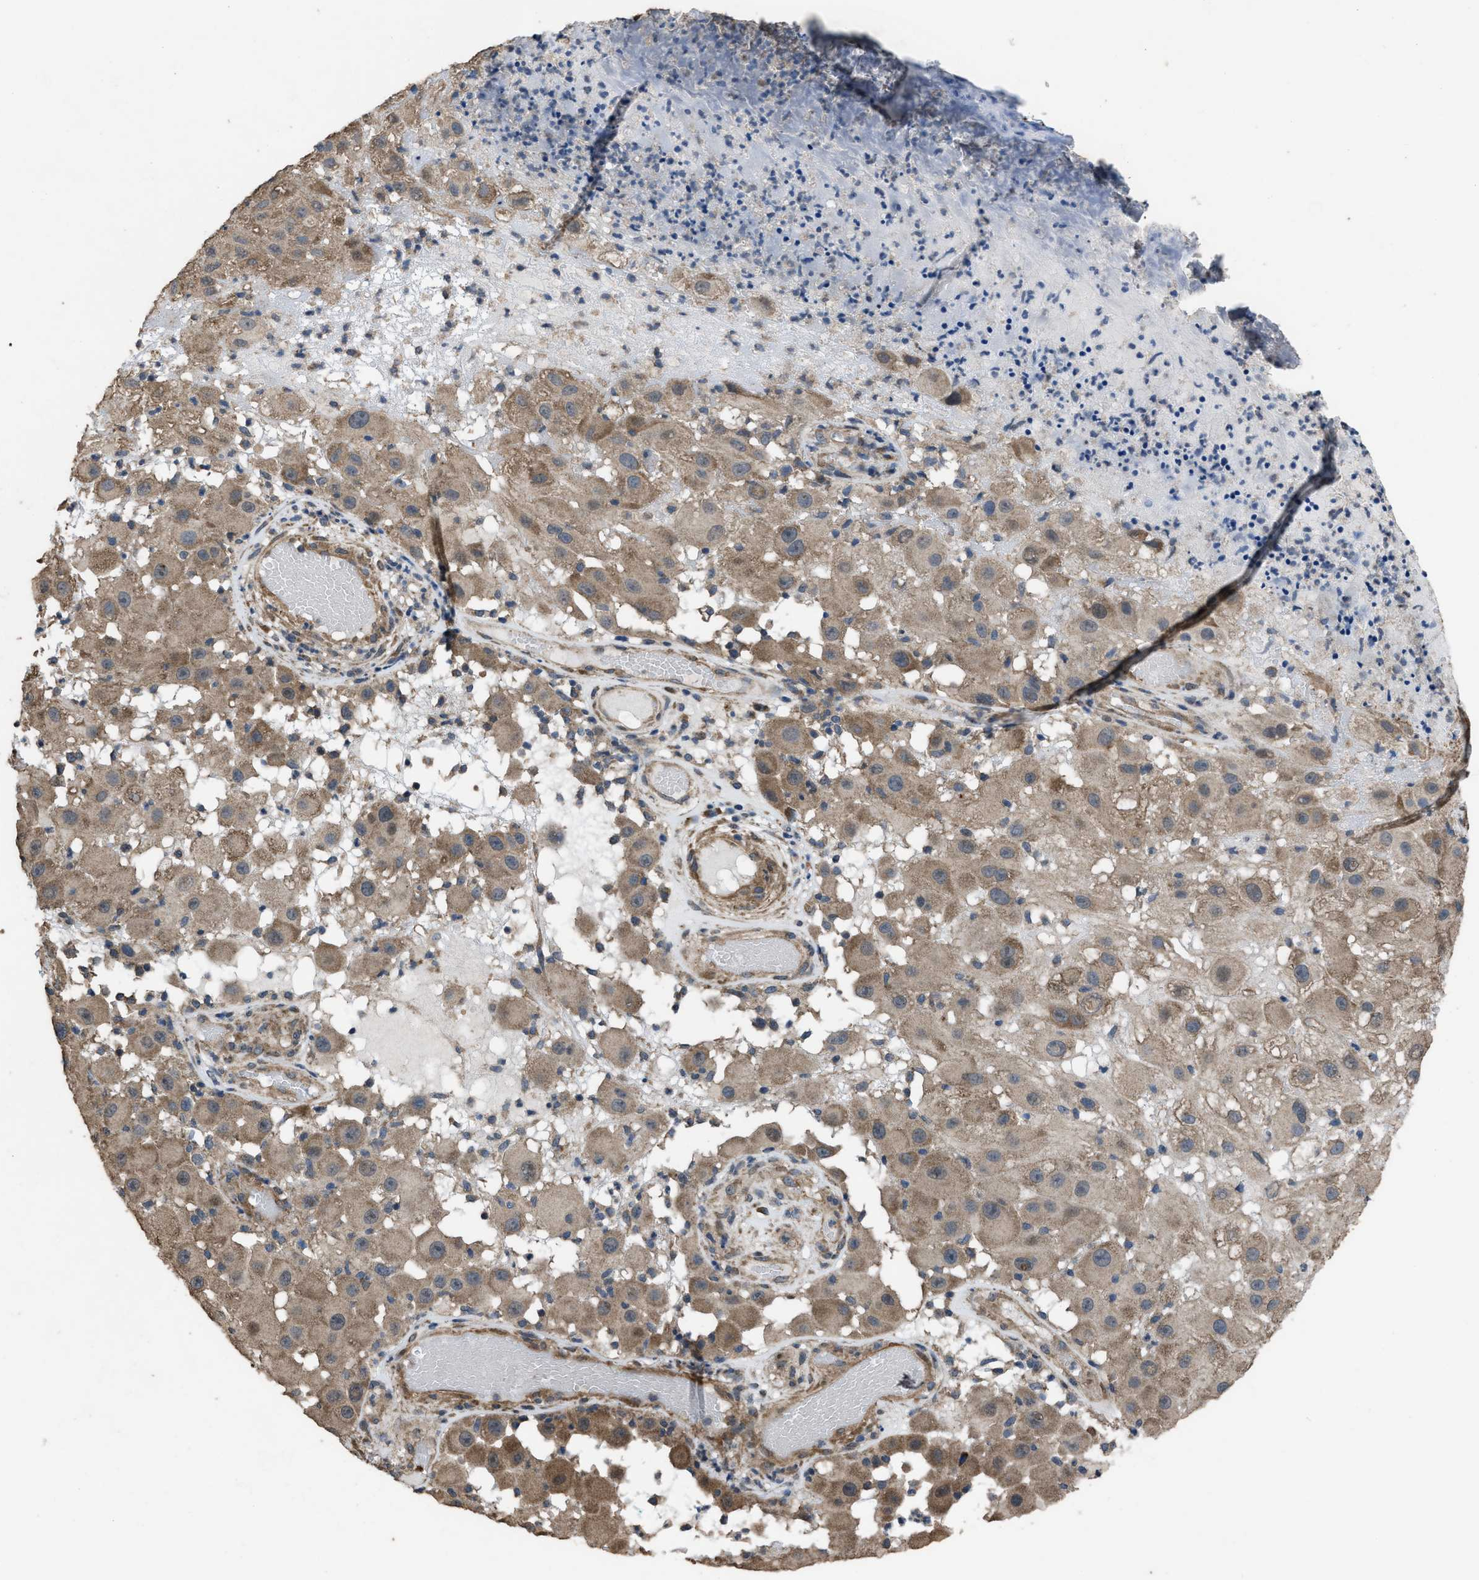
{"staining": {"intensity": "weak", "quantity": ">75%", "location": "cytoplasmic/membranous"}, "tissue": "melanoma", "cell_type": "Tumor cells", "image_type": "cancer", "snomed": [{"axis": "morphology", "description": "Malignant melanoma, NOS"}, {"axis": "topography", "description": "Skin"}], "caption": "Protein staining by immunohistochemistry displays weak cytoplasmic/membranous staining in approximately >75% of tumor cells in melanoma.", "gene": "ARL6", "patient": {"sex": "female", "age": 81}}